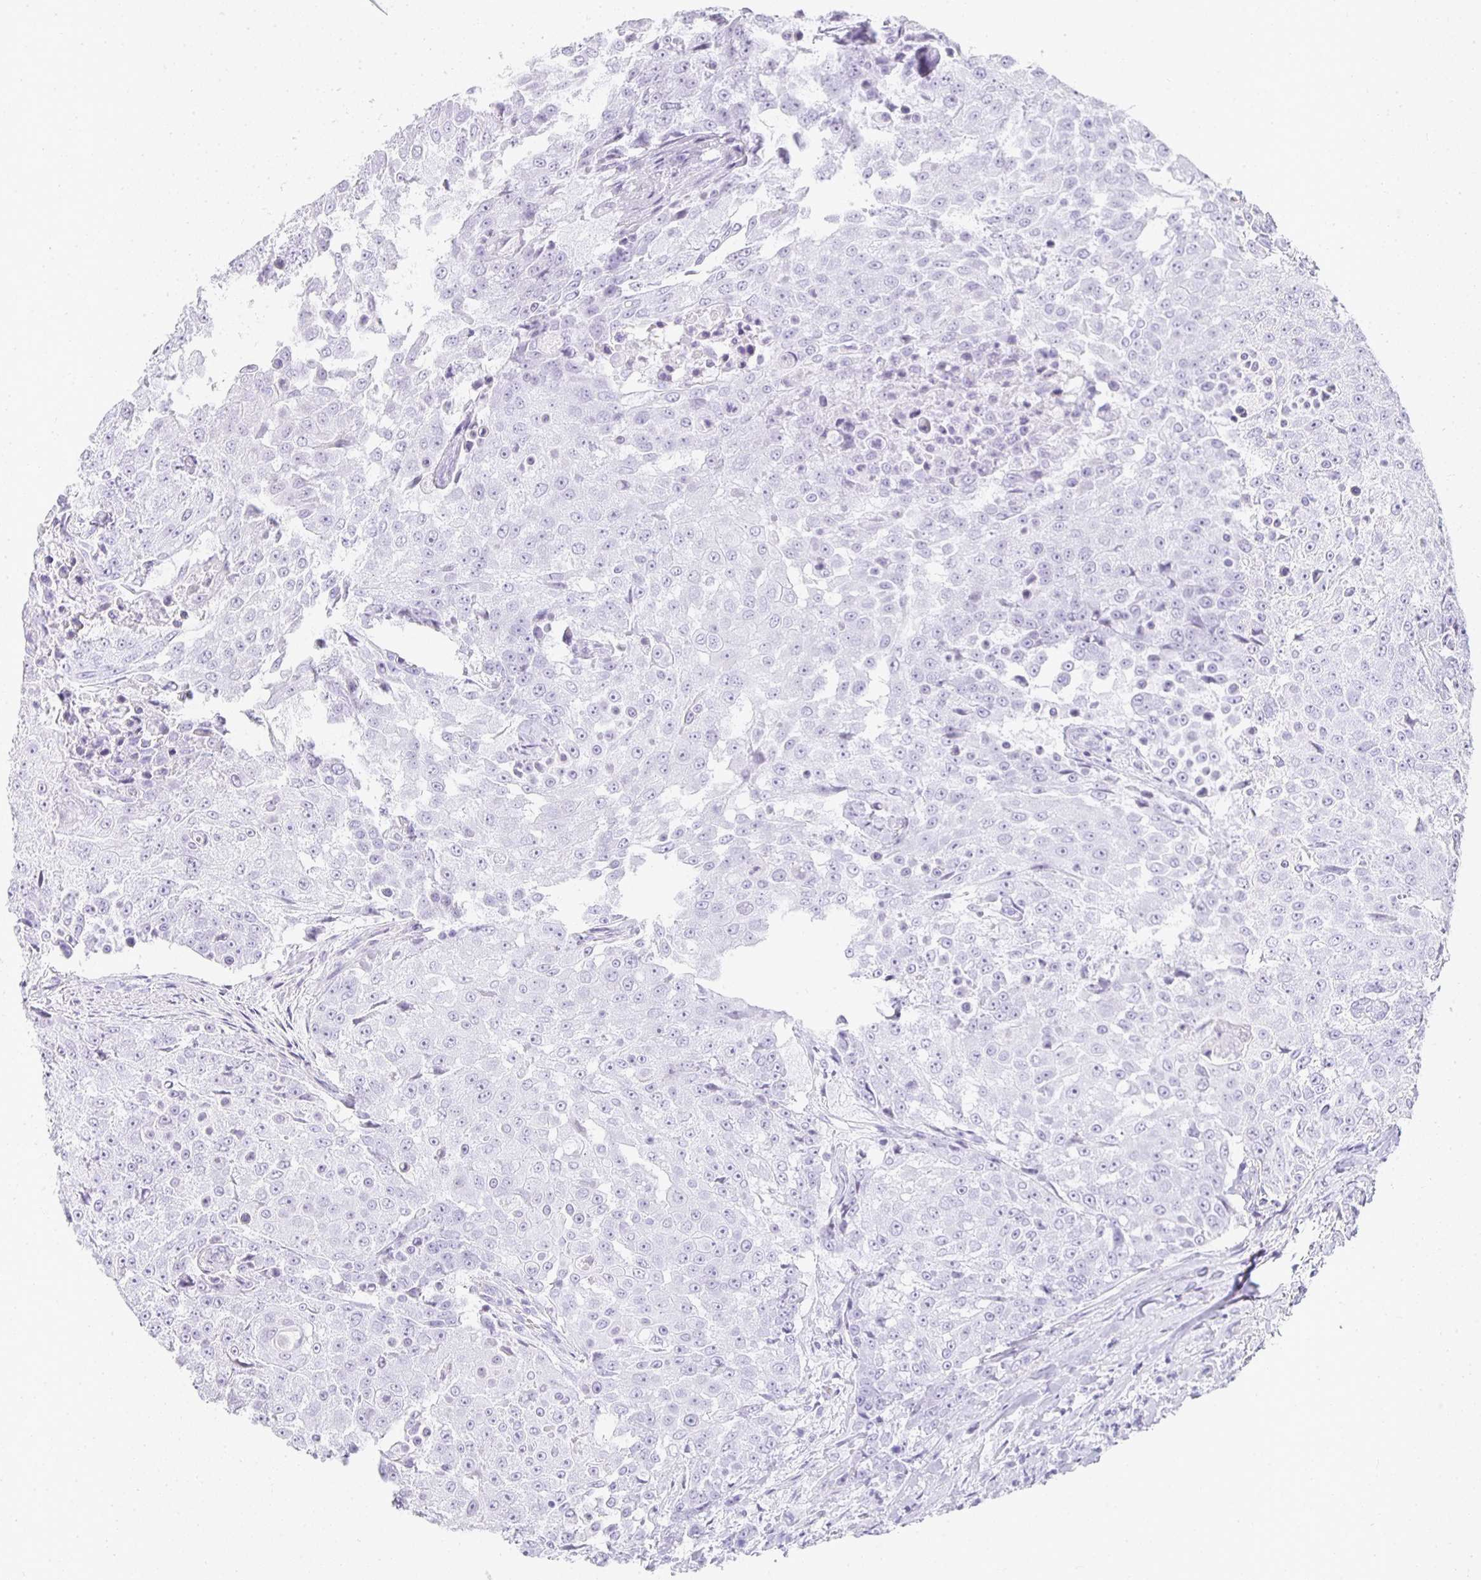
{"staining": {"intensity": "negative", "quantity": "none", "location": "none"}, "tissue": "urothelial cancer", "cell_type": "Tumor cells", "image_type": "cancer", "snomed": [{"axis": "morphology", "description": "Urothelial carcinoma, High grade"}, {"axis": "topography", "description": "Urinary bladder"}], "caption": "High magnification brightfield microscopy of urothelial cancer stained with DAB (3,3'-diaminobenzidine) (brown) and counterstained with hematoxylin (blue): tumor cells show no significant expression.", "gene": "TPSD1", "patient": {"sex": "female", "age": 63}}